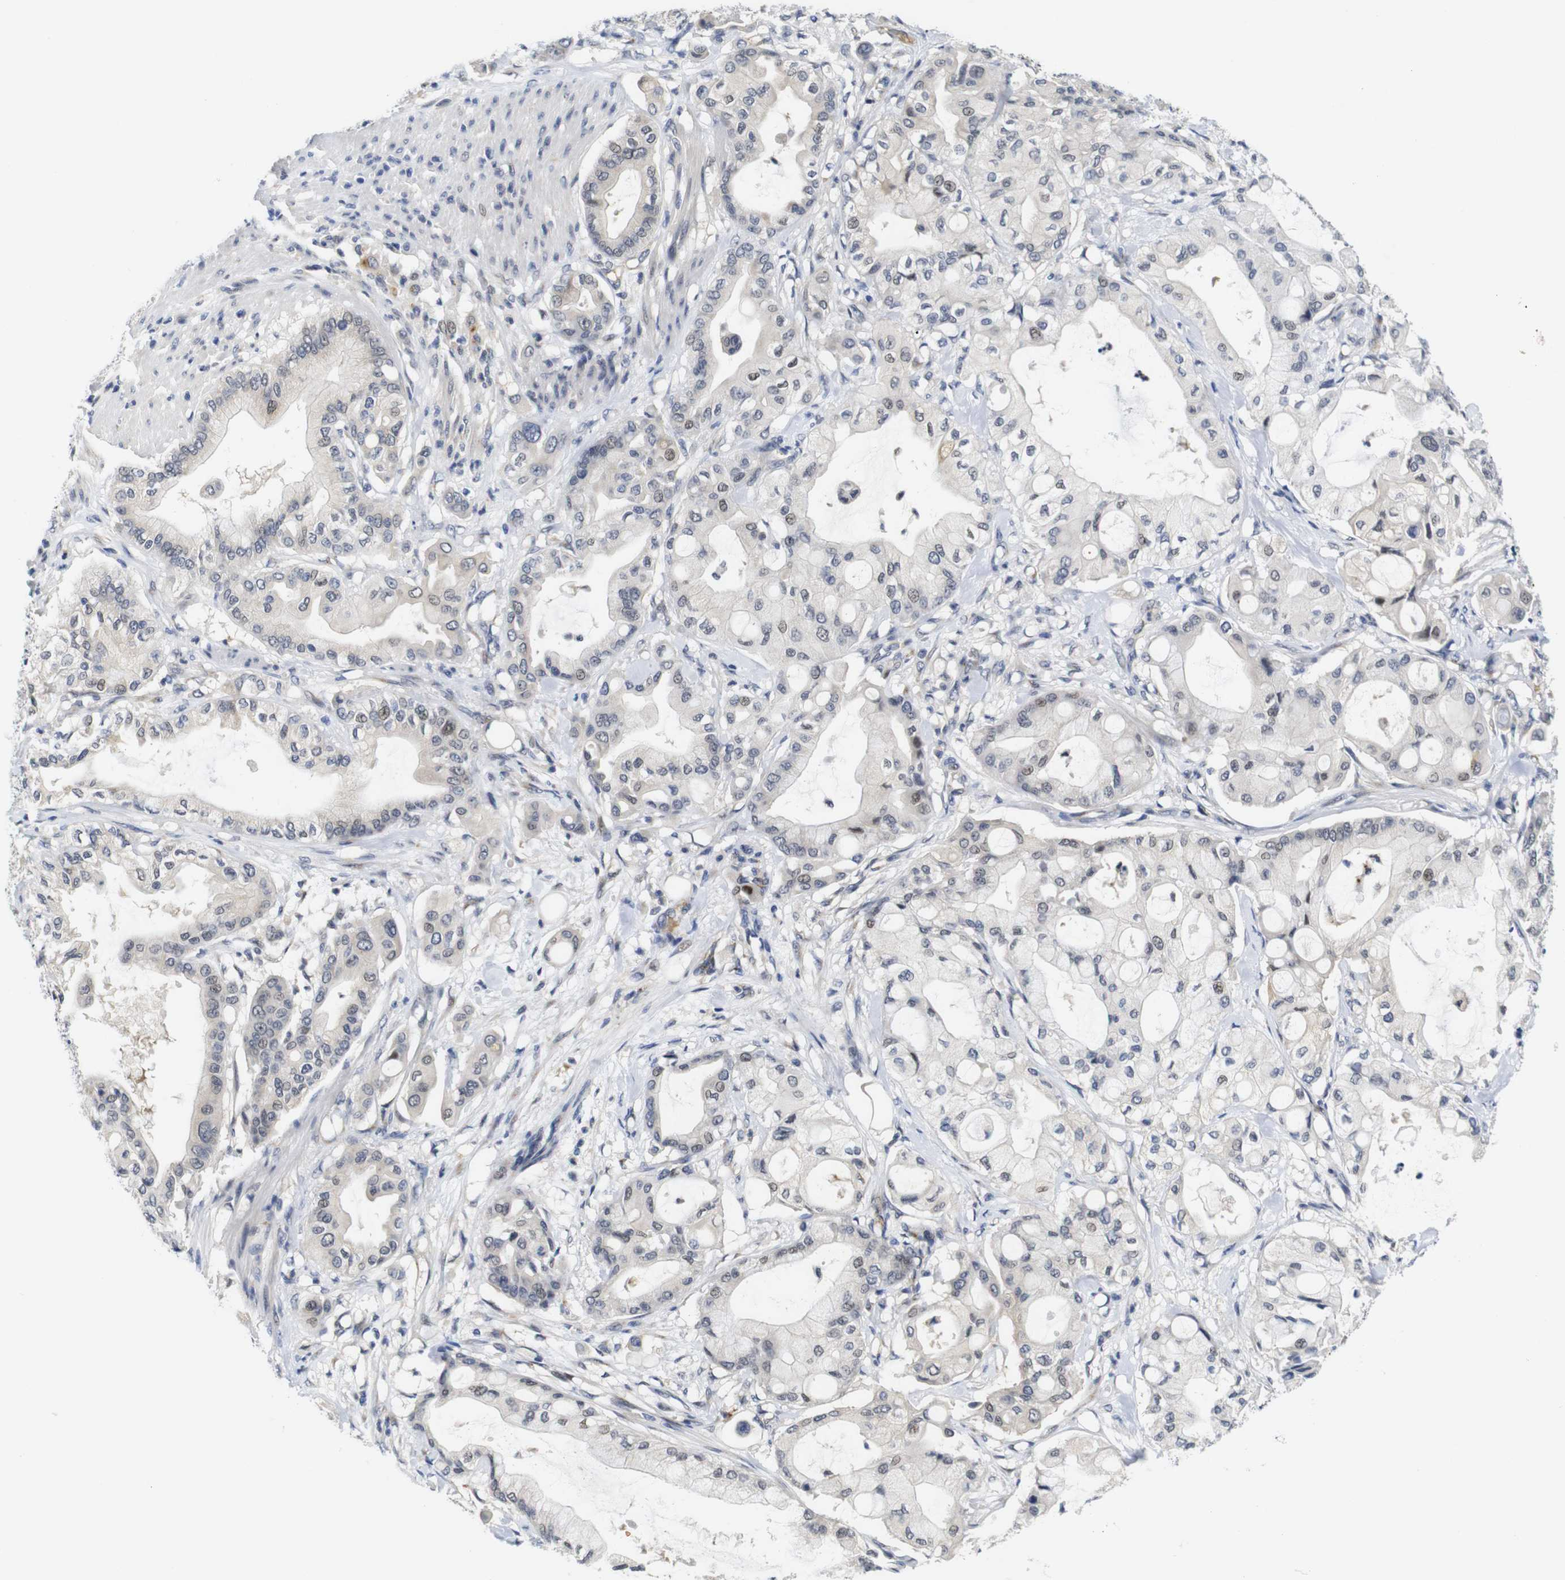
{"staining": {"intensity": "weak", "quantity": "<25%", "location": "nuclear"}, "tissue": "pancreatic cancer", "cell_type": "Tumor cells", "image_type": "cancer", "snomed": [{"axis": "morphology", "description": "Adenocarcinoma, NOS"}, {"axis": "morphology", "description": "Adenocarcinoma, metastatic, NOS"}, {"axis": "topography", "description": "Lymph node"}, {"axis": "topography", "description": "Pancreas"}, {"axis": "topography", "description": "Duodenum"}], "caption": "Tumor cells are negative for protein expression in human adenocarcinoma (pancreatic).", "gene": "FURIN", "patient": {"sex": "female", "age": 64}}